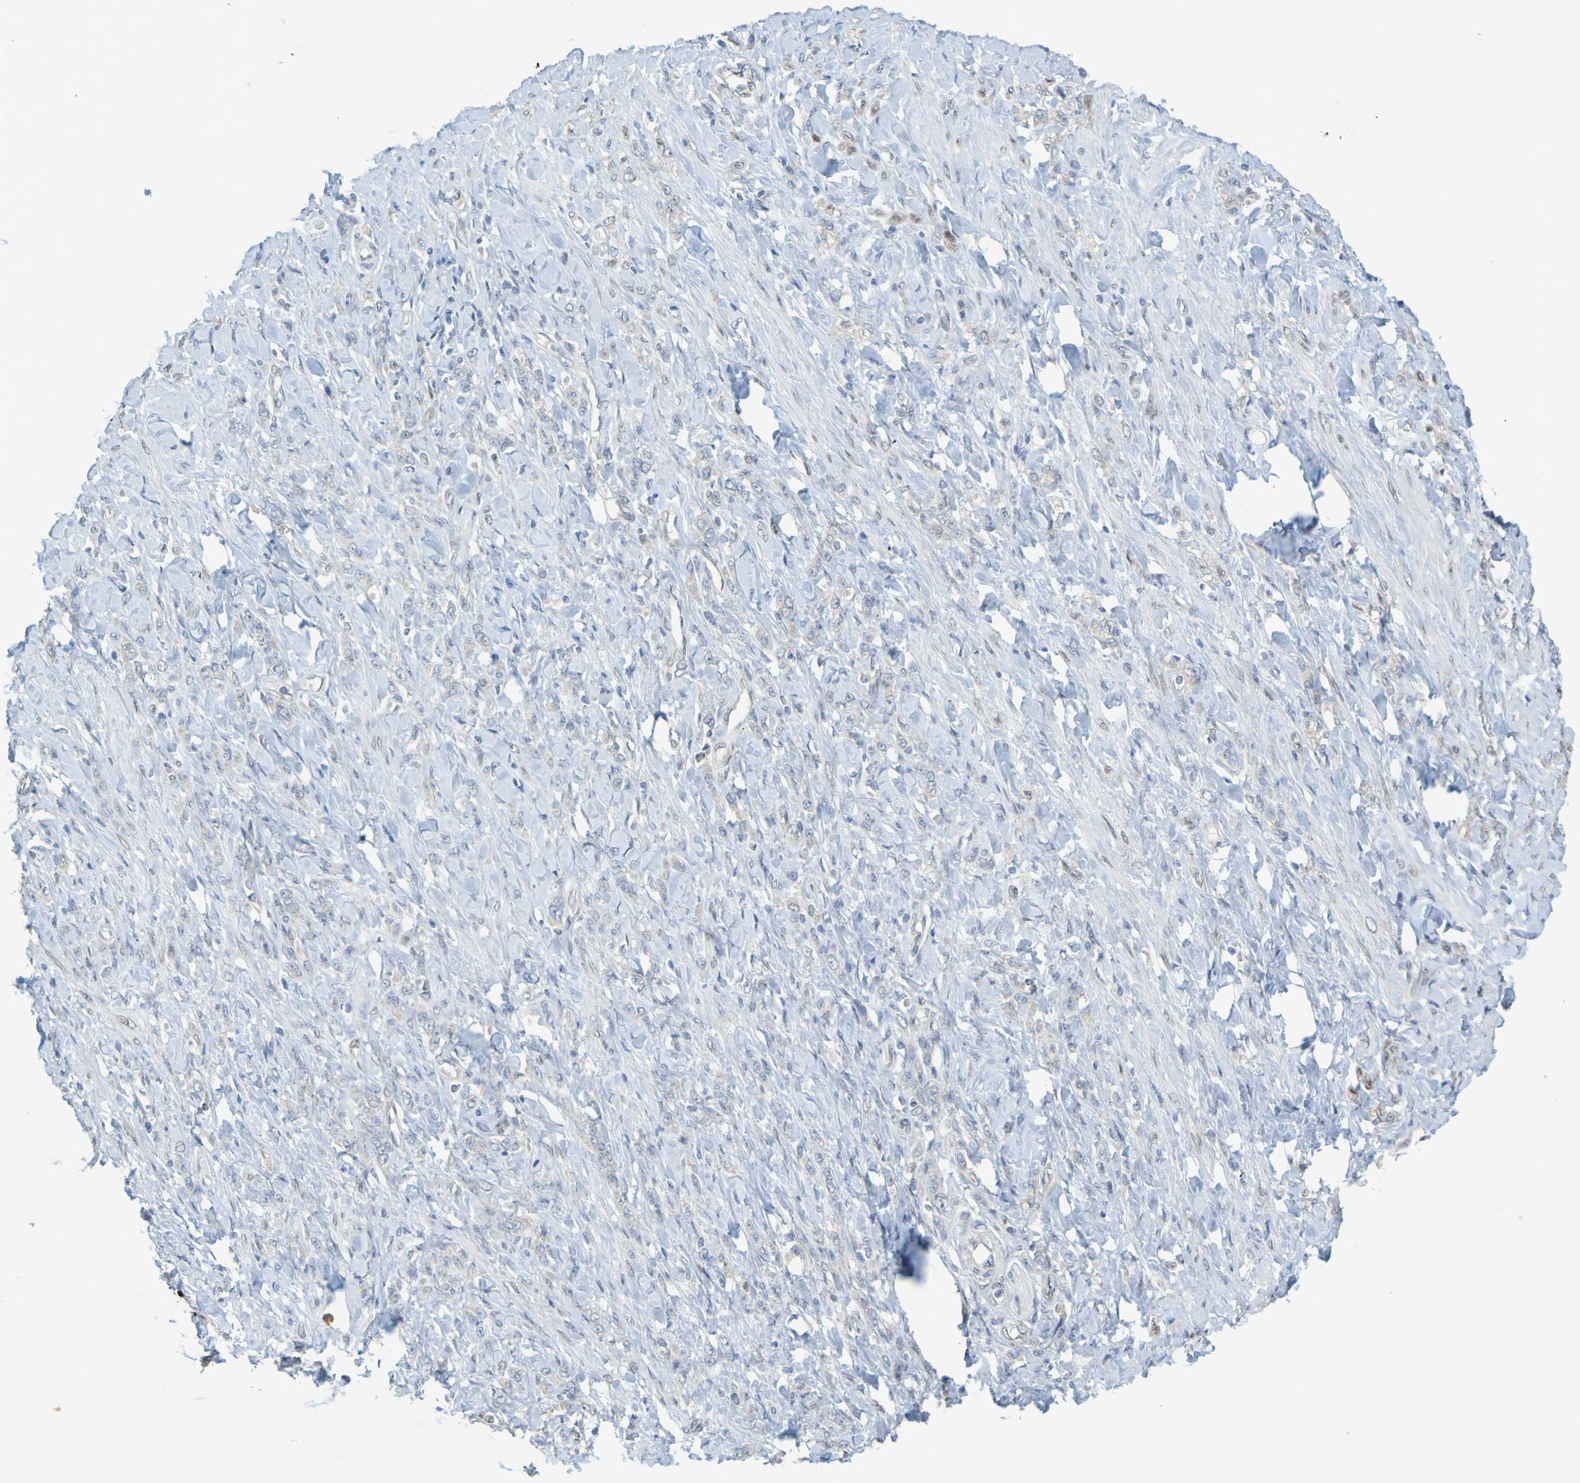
{"staining": {"intensity": "negative", "quantity": "none", "location": "none"}, "tissue": "stomach cancer", "cell_type": "Tumor cells", "image_type": "cancer", "snomed": [{"axis": "morphology", "description": "Adenocarcinoma, NOS"}, {"axis": "topography", "description": "Stomach"}], "caption": "Stomach cancer stained for a protein using immunohistochemistry (IHC) shows no staining tumor cells.", "gene": "MAG", "patient": {"sex": "male", "age": 82}}